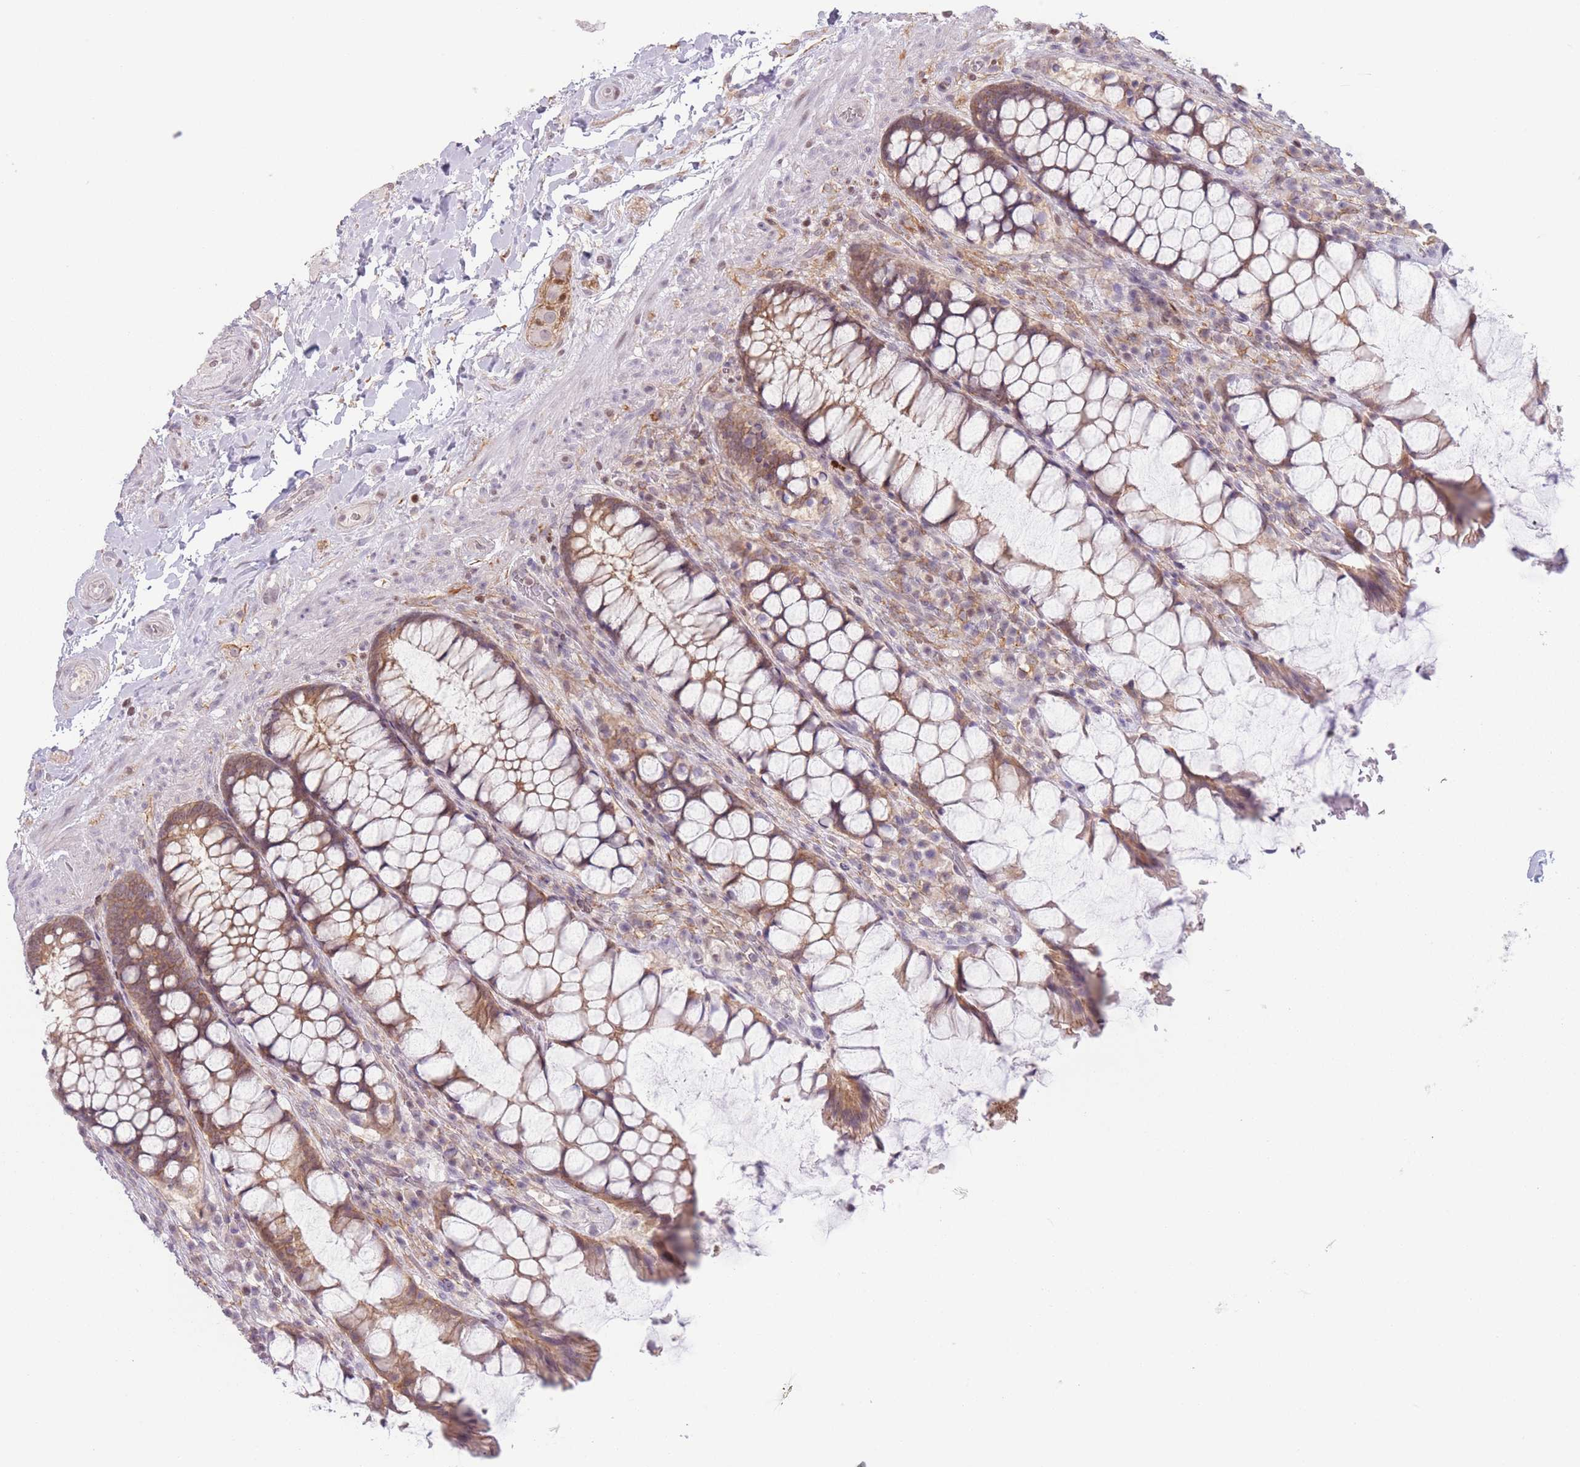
{"staining": {"intensity": "moderate", "quantity": ">75%", "location": "cytoplasmic/membranous"}, "tissue": "rectum", "cell_type": "Glandular cells", "image_type": "normal", "snomed": [{"axis": "morphology", "description": "Normal tissue, NOS"}, {"axis": "topography", "description": "Rectum"}], "caption": "This photomicrograph displays immunohistochemistry (IHC) staining of unremarkable rectum, with medium moderate cytoplasmic/membranous expression in approximately >75% of glandular cells.", "gene": "ENSG00000267179", "patient": {"sex": "female", "age": 58}}